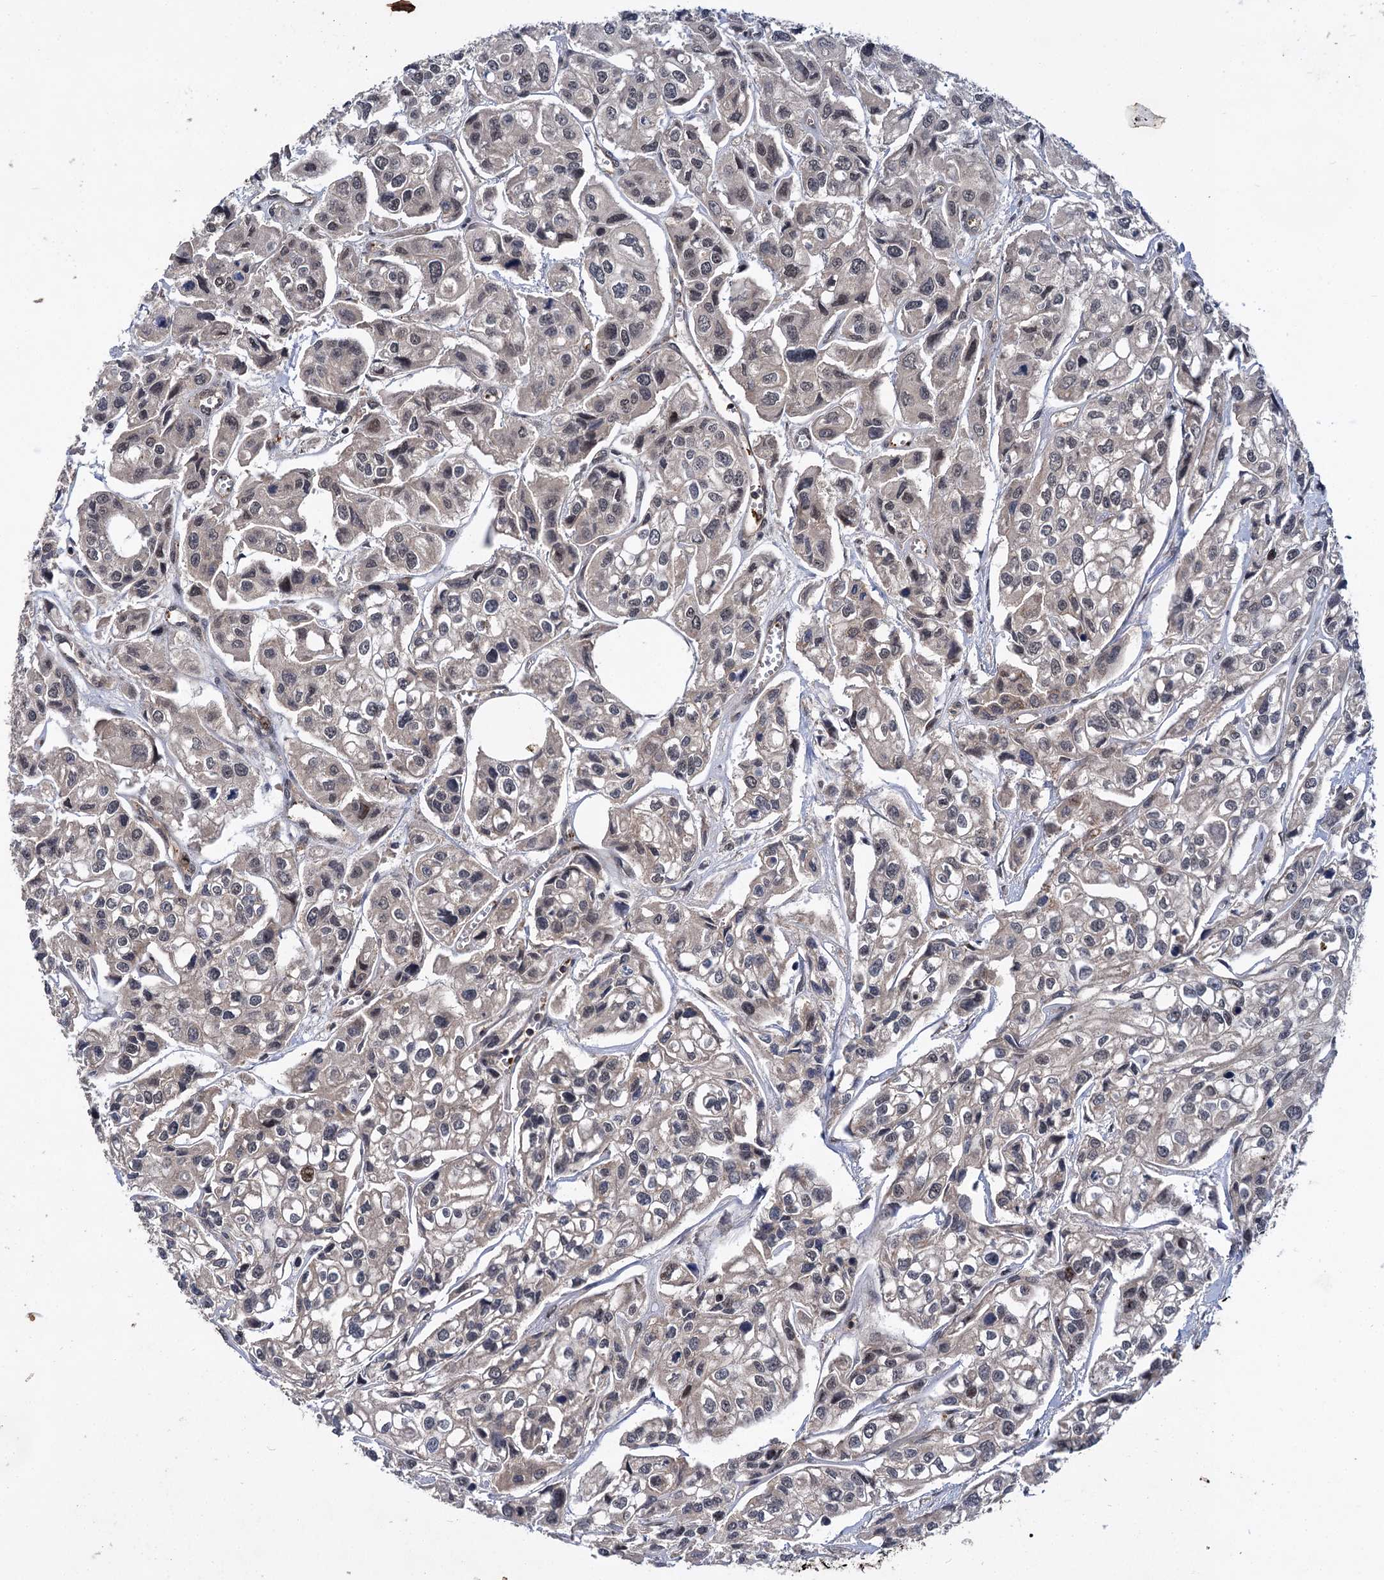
{"staining": {"intensity": "weak", "quantity": "<25%", "location": "nuclear"}, "tissue": "urothelial cancer", "cell_type": "Tumor cells", "image_type": "cancer", "snomed": [{"axis": "morphology", "description": "Urothelial carcinoma, High grade"}, {"axis": "topography", "description": "Urinary bladder"}], "caption": "The photomicrograph demonstrates no staining of tumor cells in urothelial cancer. The staining was performed using DAB (3,3'-diaminobenzidine) to visualize the protein expression in brown, while the nuclei were stained in blue with hematoxylin (Magnification: 20x).", "gene": "ABLIM1", "patient": {"sex": "male", "age": 67}}